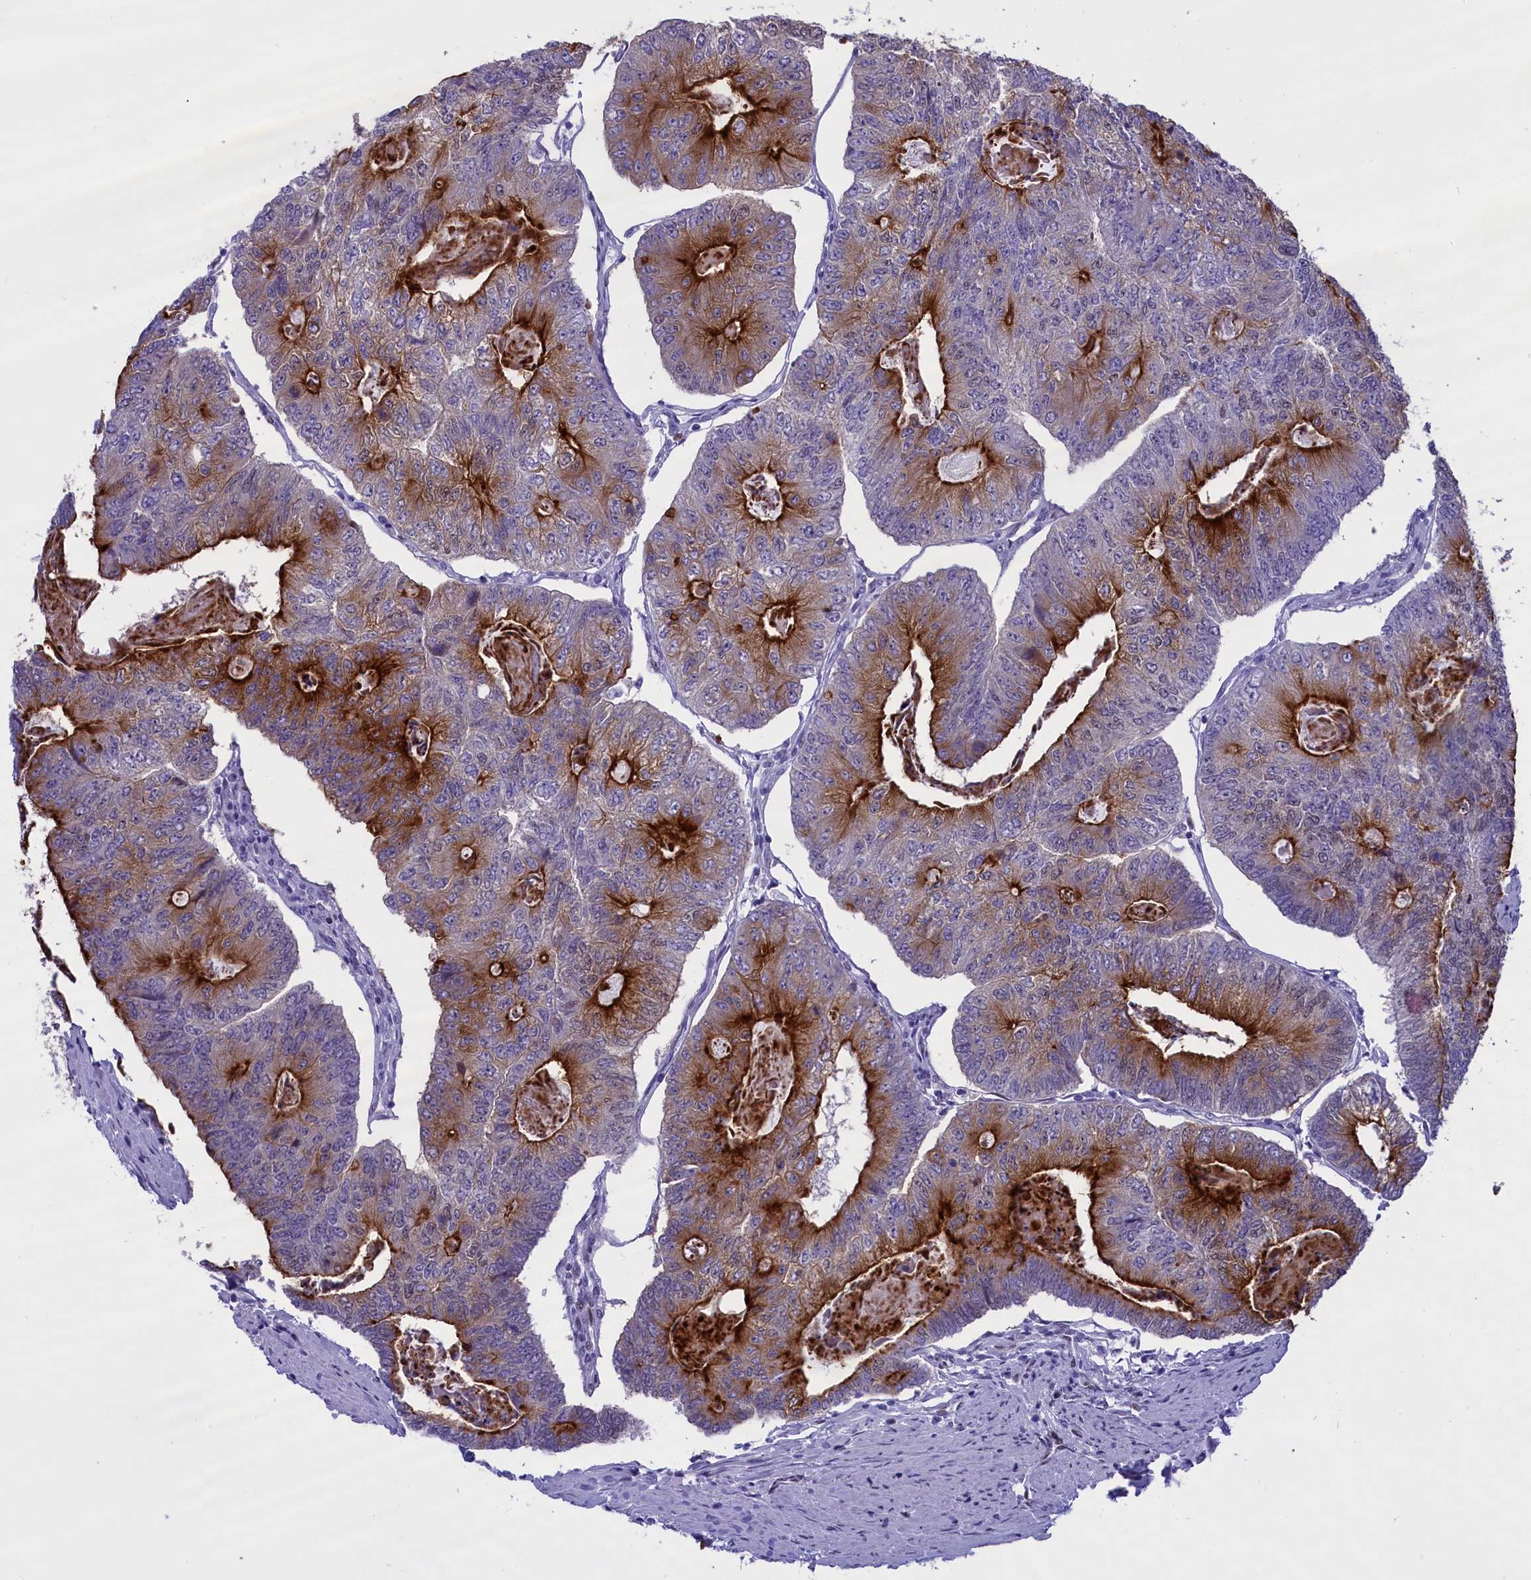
{"staining": {"intensity": "strong", "quantity": "25%-75%", "location": "cytoplasmic/membranous"}, "tissue": "colorectal cancer", "cell_type": "Tumor cells", "image_type": "cancer", "snomed": [{"axis": "morphology", "description": "Adenocarcinoma, NOS"}, {"axis": "topography", "description": "Colon"}], "caption": "Adenocarcinoma (colorectal) stained for a protein (brown) shows strong cytoplasmic/membranous positive positivity in approximately 25%-75% of tumor cells.", "gene": "SPIRE2", "patient": {"sex": "female", "age": 67}}